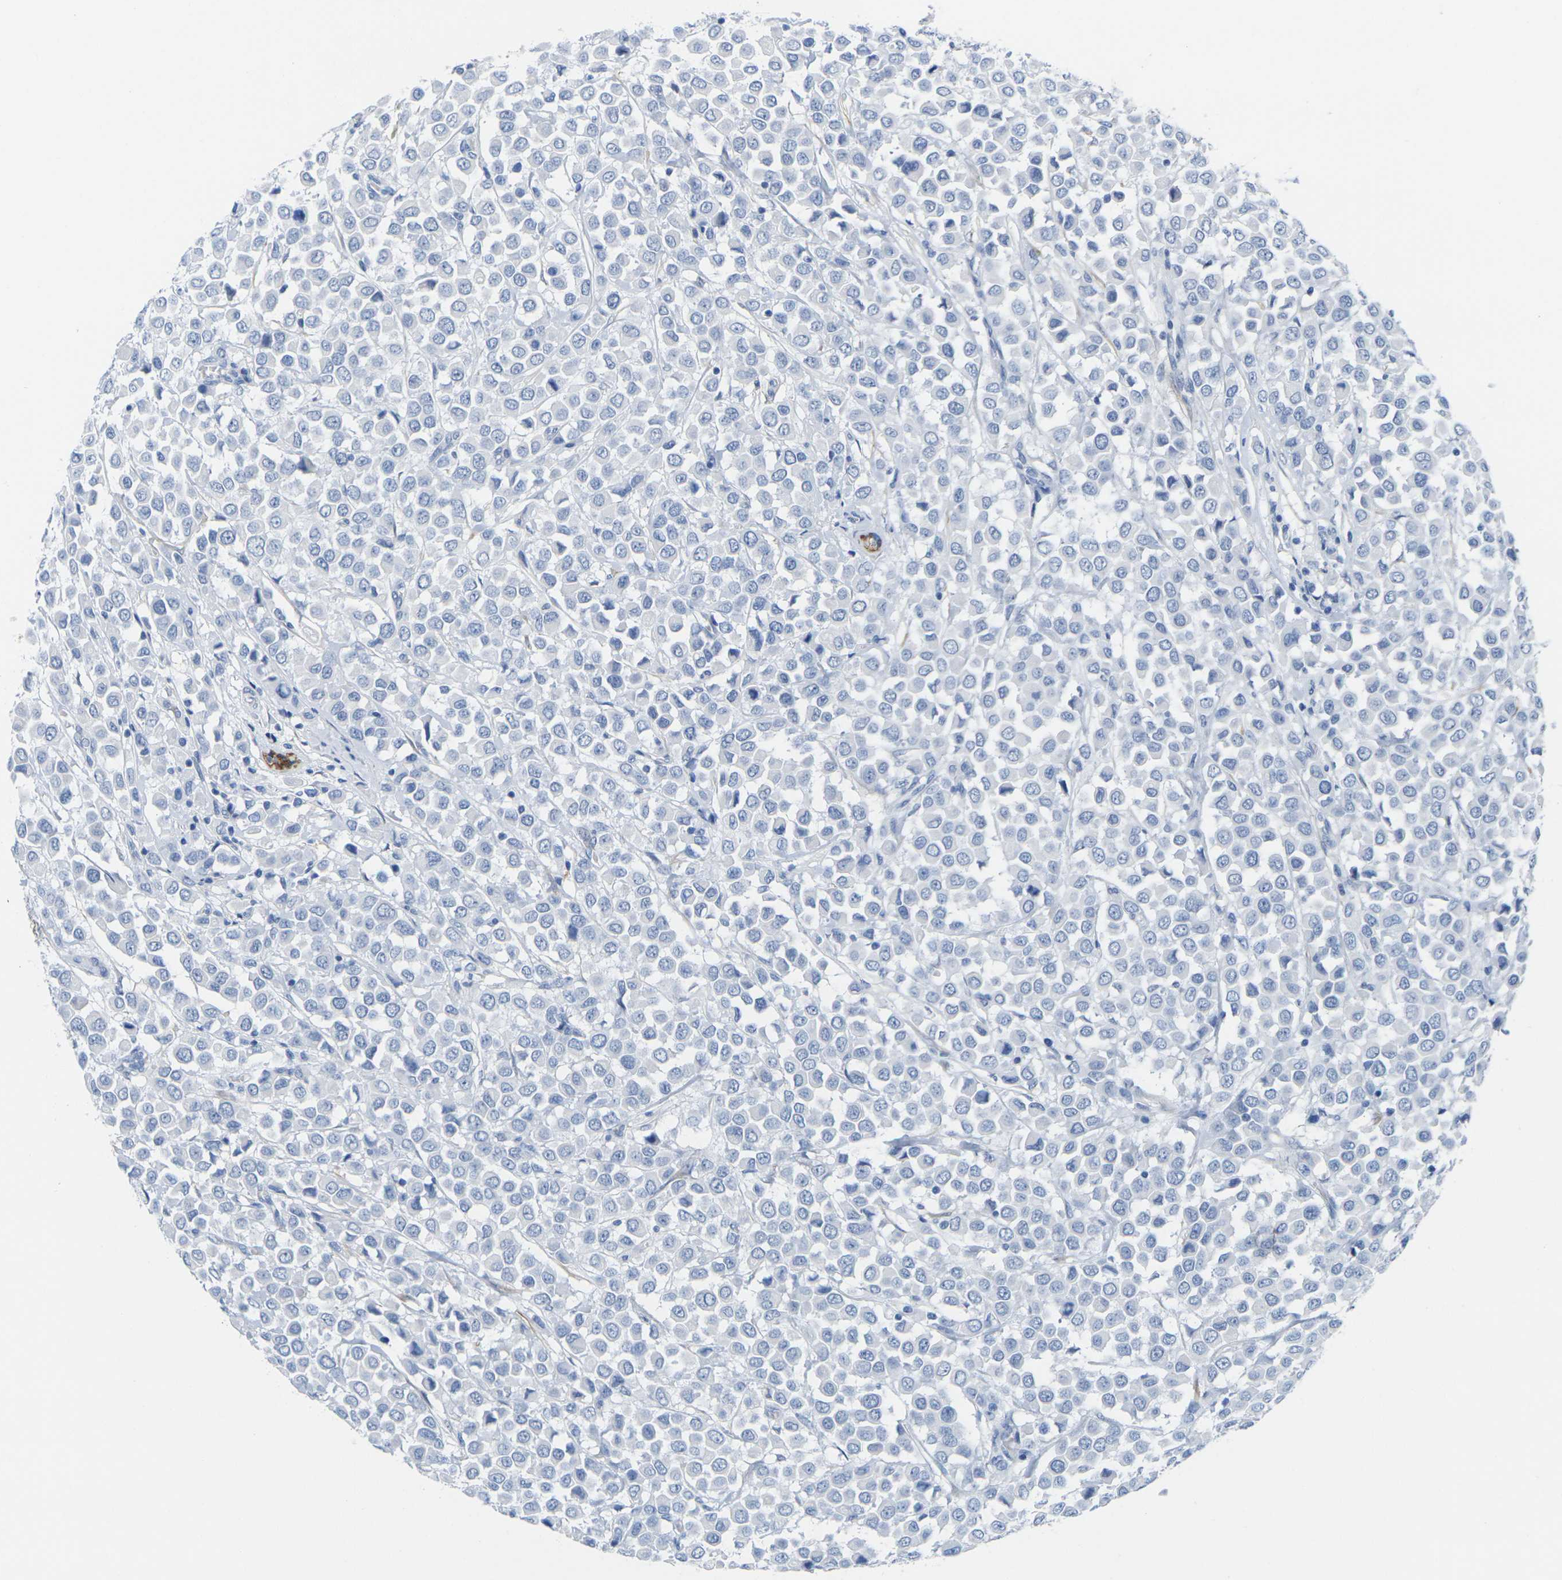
{"staining": {"intensity": "negative", "quantity": "none", "location": "none"}, "tissue": "breast cancer", "cell_type": "Tumor cells", "image_type": "cancer", "snomed": [{"axis": "morphology", "description": "Duct carcinoma"}, {"axis": "topography", "description": "Breast"}], "caption": "A high-resolution micrograph shows immunohistochemistry (IHC) staining of breast invasive ductal carcinoma, which reveals no significant expression in tumor cells.", "gene": "CNN1", "patient": {"sex": "female", "age": 61}}